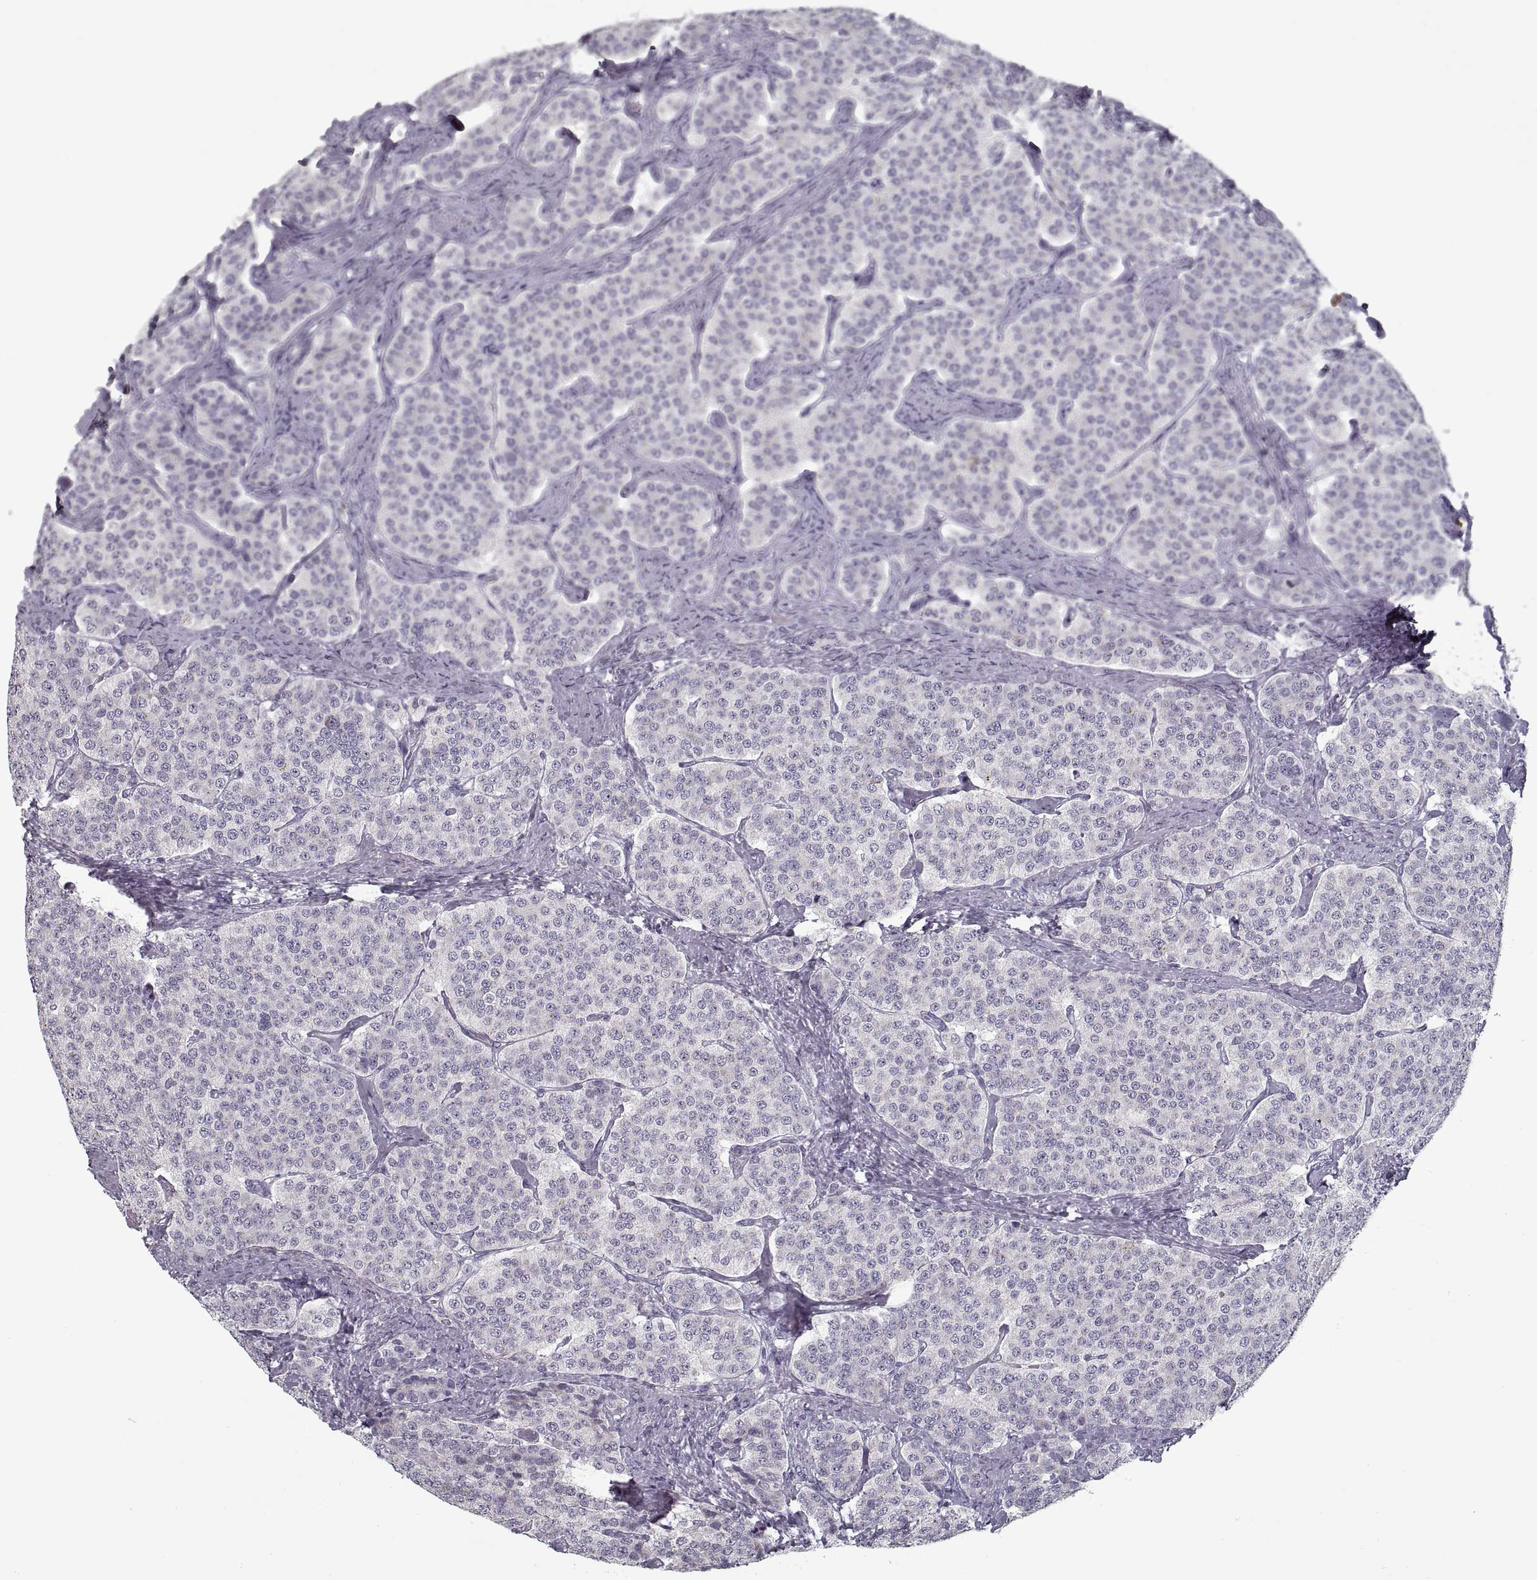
{"staining": {"intensity": "negative", "quantity": "none", "location": "none"}, "tissue": "carcinoid", "cell_type": "Tumor cells", "image_type": "cancer", "snomed": [{"axis": "morphology", "description": "Carcinoid, malignant, NOS"}, {"axis": "topography", "description": "Small intestine"}], "caption": "IHC image of human carcinoid stained for a protein (brown), which exhibits no staining in tumor cells.", "gene": "GAD2", "patient": {"sex": "female", "age": 58}}